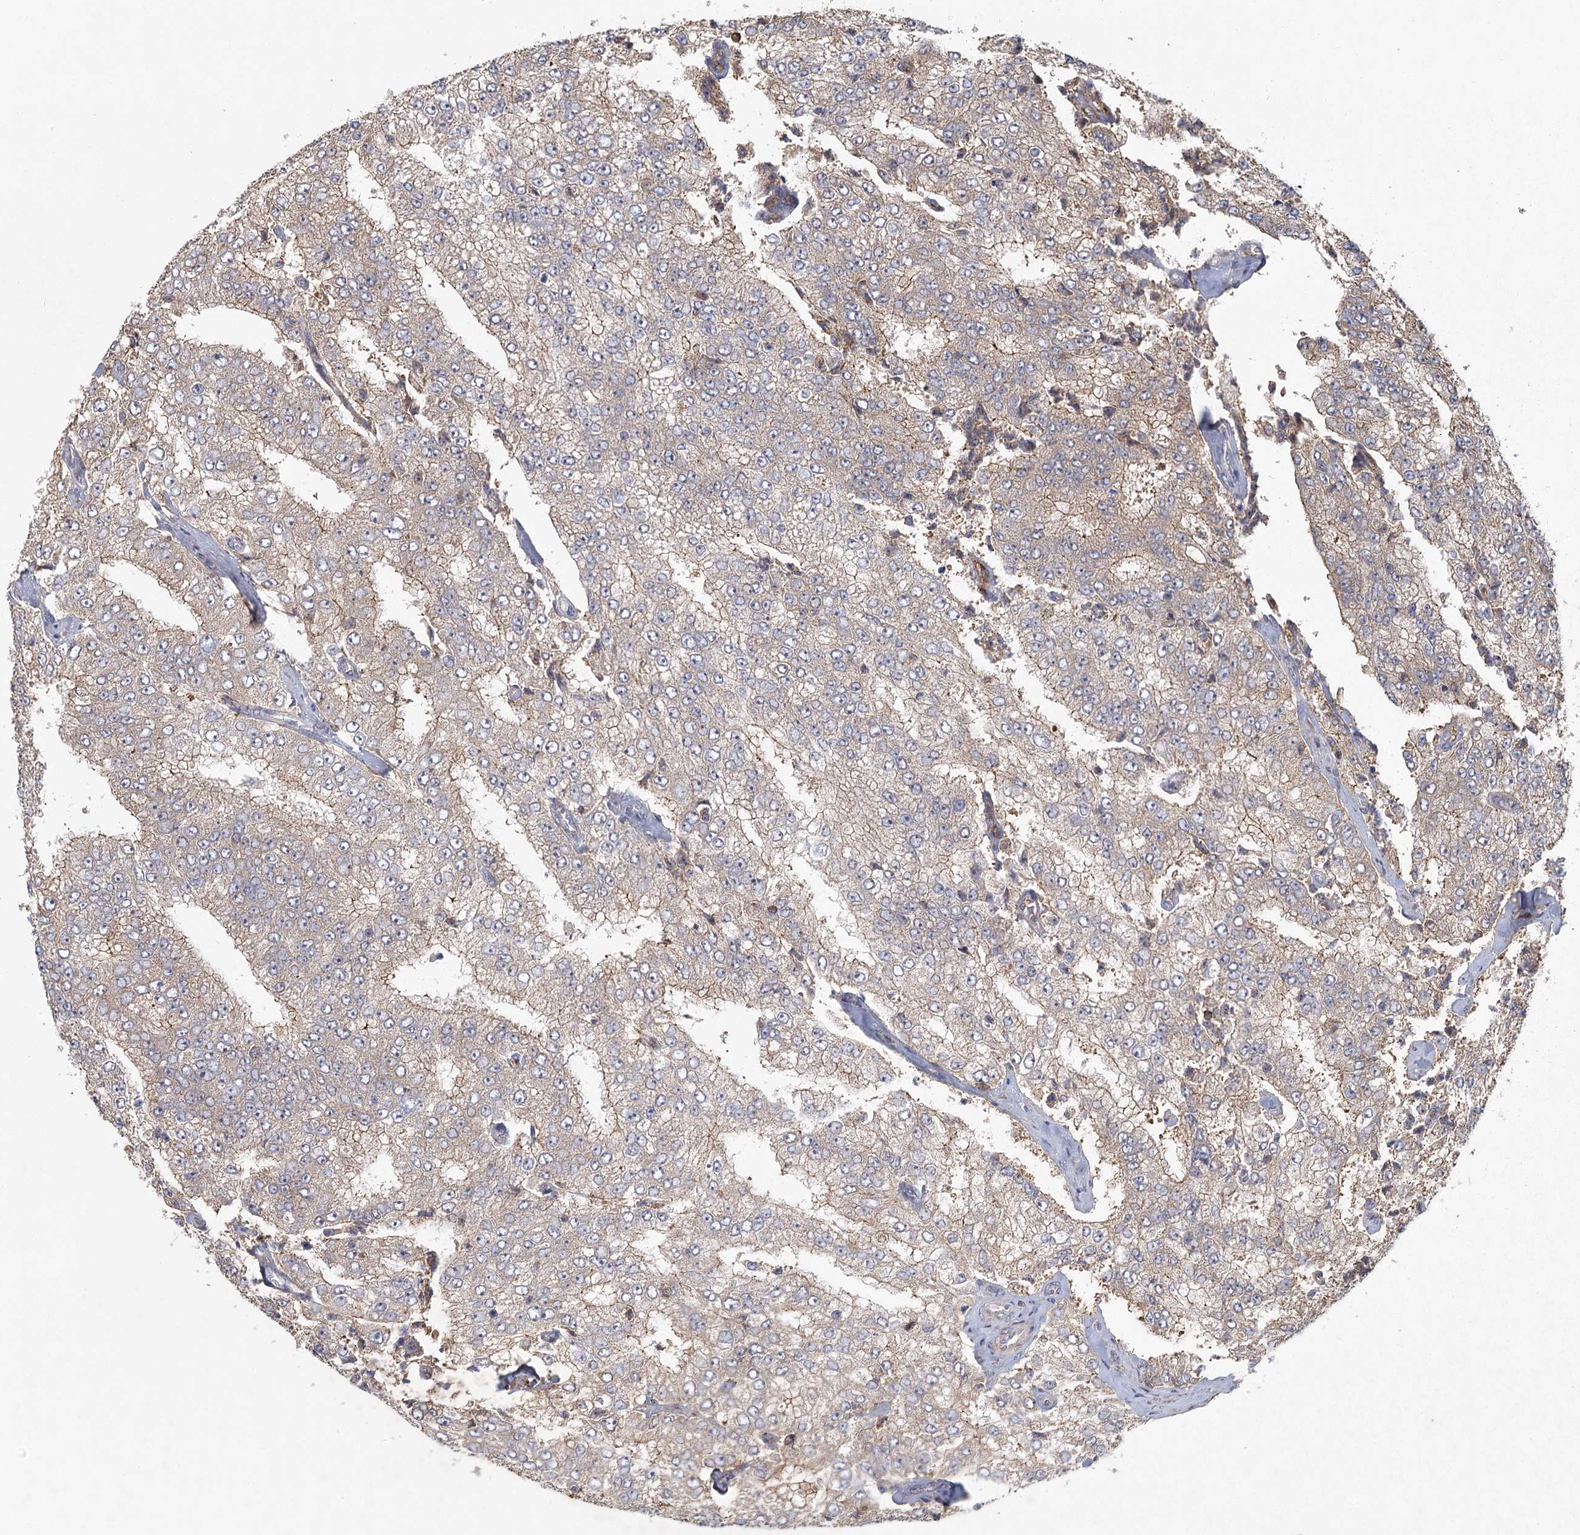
{"staining": {"intensity": "moderate", "quantity": "25%-75%", "location": "cytoplasmic/membranous"}, "tissue": "prostate cancer", "cell_type": "Tumor cells", "image_type": "cancer", "snomed": [{"axis": "morphology", "description": "Adenocarcinoma, High grade"}, {"axis": "topography", "description": "Prostate"}], "caption": "Moderate cytoplasmic/membranous expression for a protein is identified in about 25%-75% of tumor cells of prostate cancer using immunohistochemistry (IHC).", "gene": "PLEKHA7", "patient": {"sex": "male", "age": 58}}